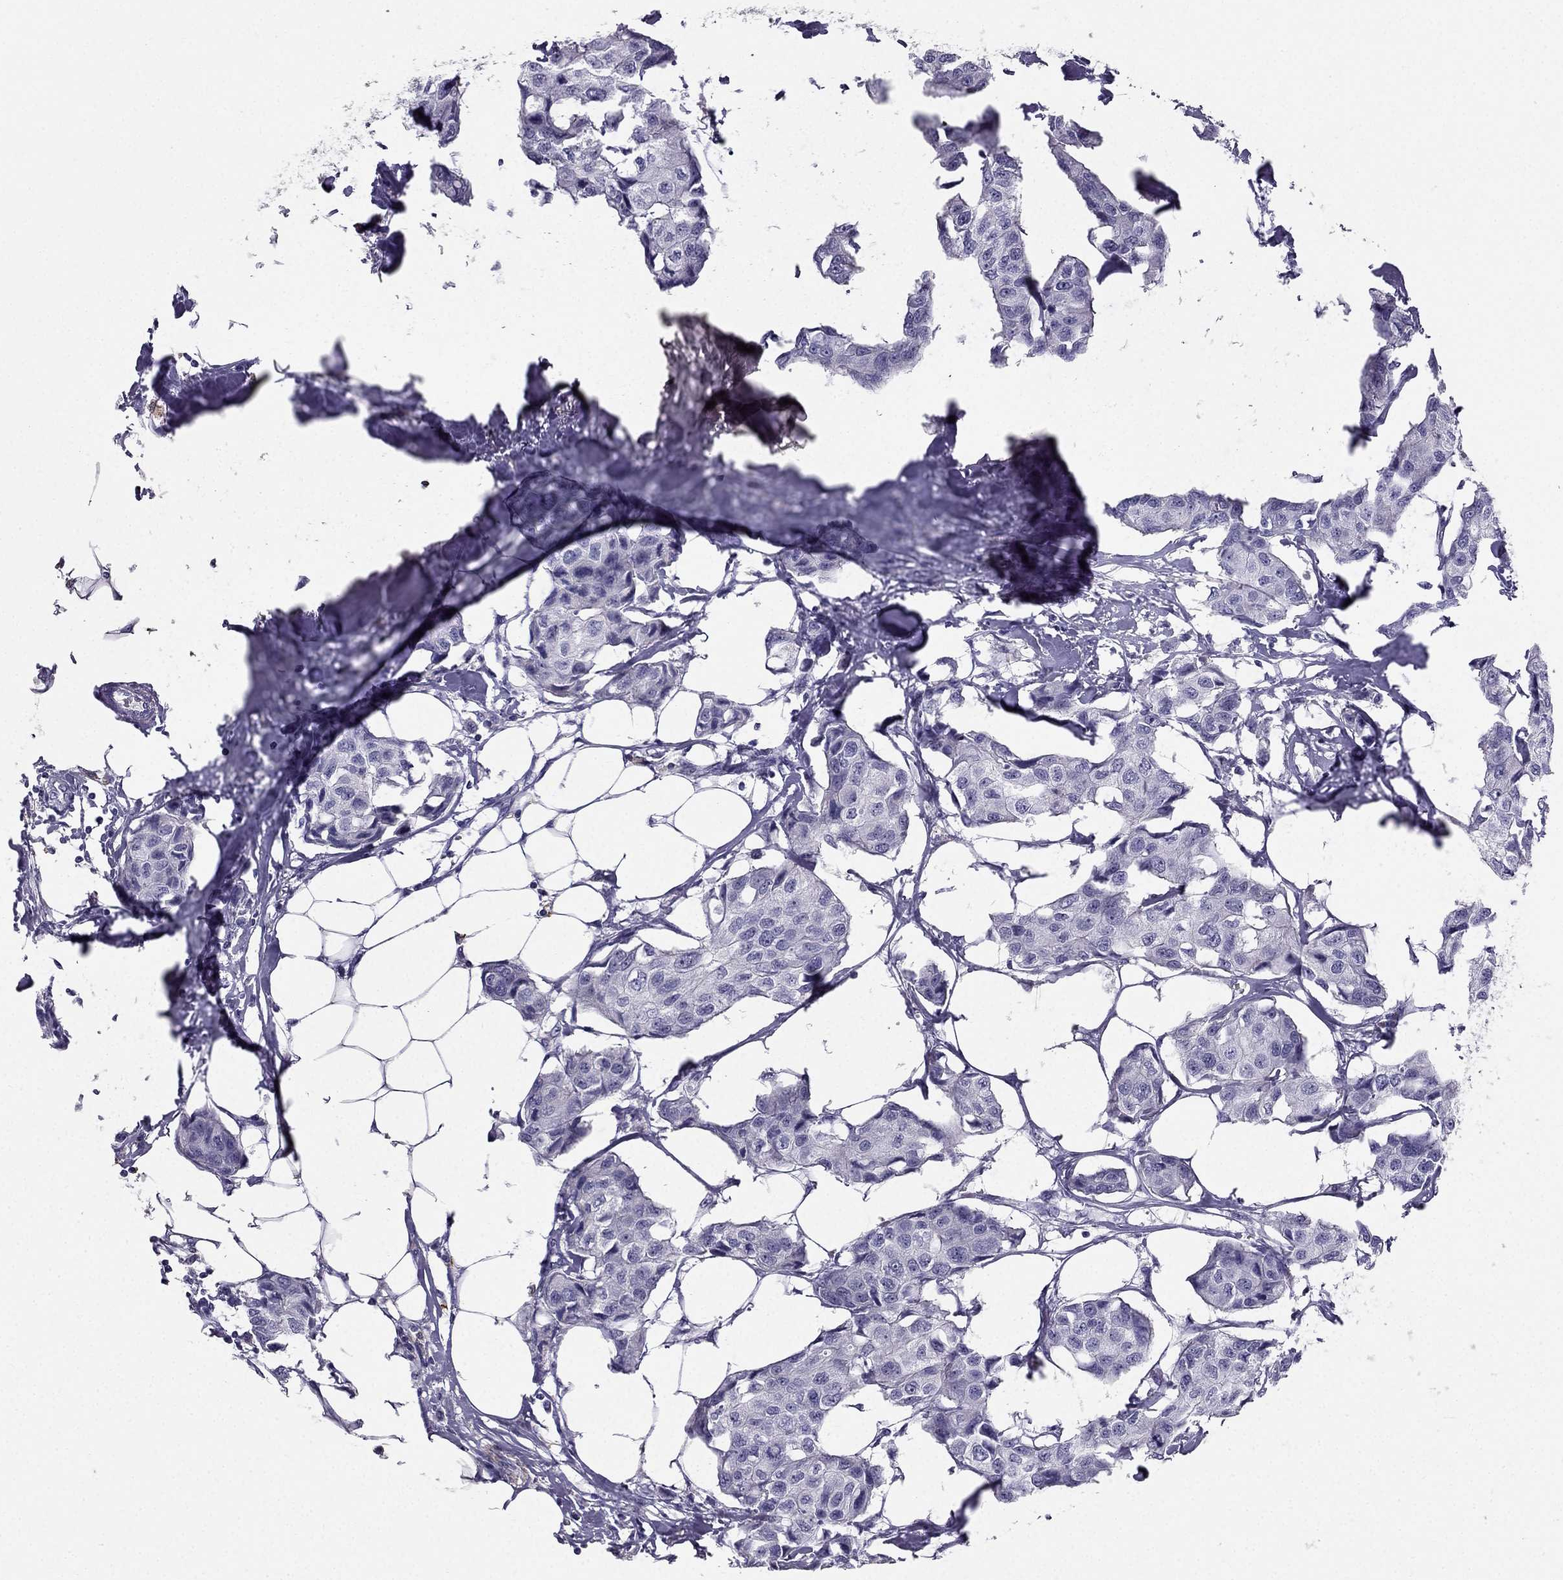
{"staining": {"intensity": "negative", "quantity": "none", "location": "none"}, "tissue": "breast cancer", "cell_type": "Tumor cells", "image_type": "cancer", "snomed": [{"axis": "morphology", "description": "Duct carcinoma"}, {"axis": "topography", "description": "Breast"}], "caption": "Image shows no protein expression in tumor cells of breast cancer (intraductal carcinoma) tissue.", "gene": "LMTK3", "patient": {"sex": "female", "age": 80}}